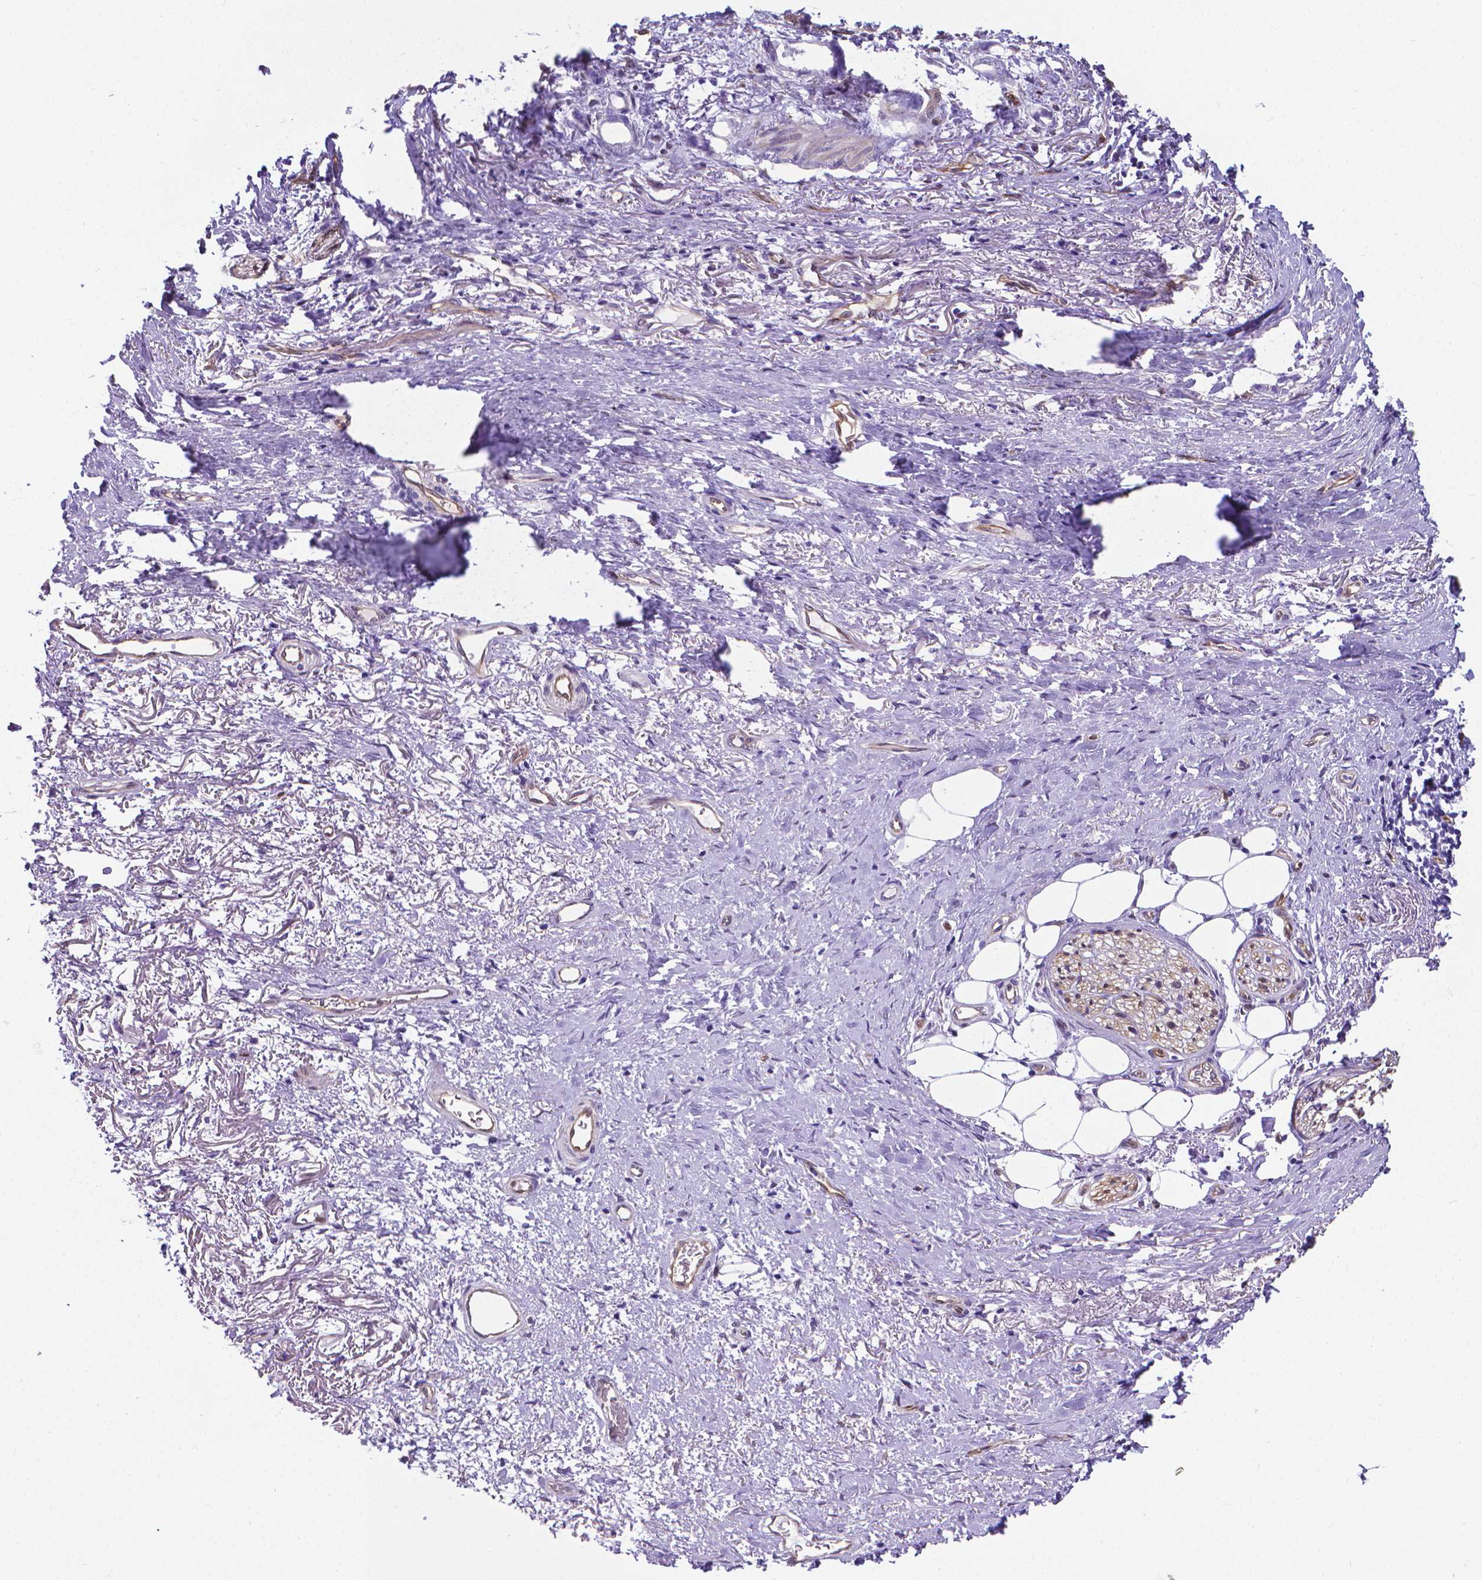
{"staining": {"intensity": "negative", "quantity": "none", "location": "none"}, "tissue": "stomach cancer", "cell_type": "Tumor cells", "image_type": "cancer", "snomed": [{"axis": "morphology", "description": "Adenocarcinoma, NOS"}, {"axis": "topography", "description": "Stomach, upper"}], "caption": "An immunohistochemistry (IHC) micrograph of adenocarcinoma (stomach) is shown. There is no staining in tumor cells of adenocarcinoma (stomach). The staining was performed using DAB (3,3'-diaminobenzidine) to visualize the protein expression in brown, while the nuclei were stained in blue with hematoxylin (Magnification: 20x).", "gene": "CLIC4", "patient": {"sex": "male", "age": 62}}